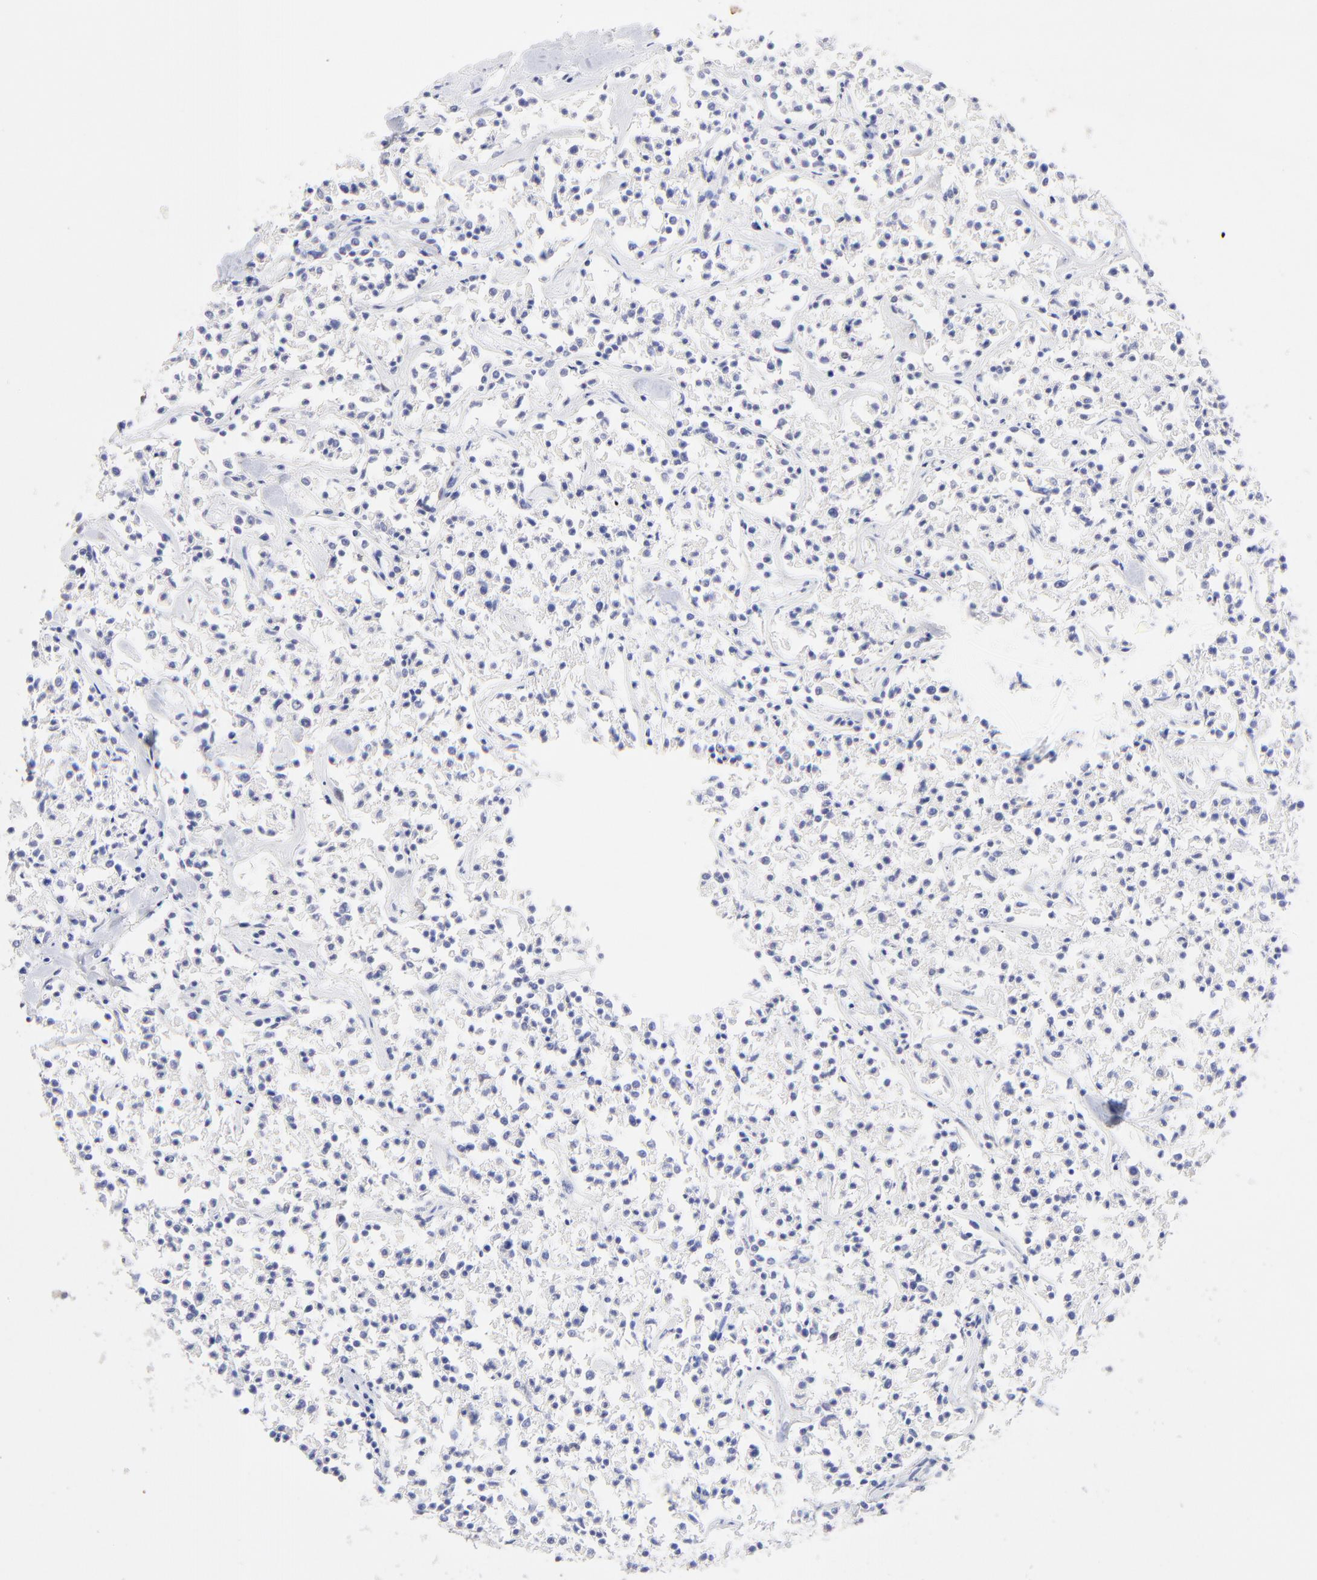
{"staining": {"intensity": "negative", "quantity": "none", "location": "none"}, "tissue": "lymphoma", "cell_type": "Tumor cells", "image_type": "cancer", "snomed": [{"axis": "morphology", "description": "Malignant lymphoma, non-Hodgkin's type, Low grade"}, {"axis": "topography", "description": "Small intestine"}], "caption": "Malignant lymphoma, non-Hodgkin's type (low-grade) stained for a protein using IHC shows no positivity tumor cells.", "gene": "KLF4", "patient": {"sex": "female", "age": 59}}